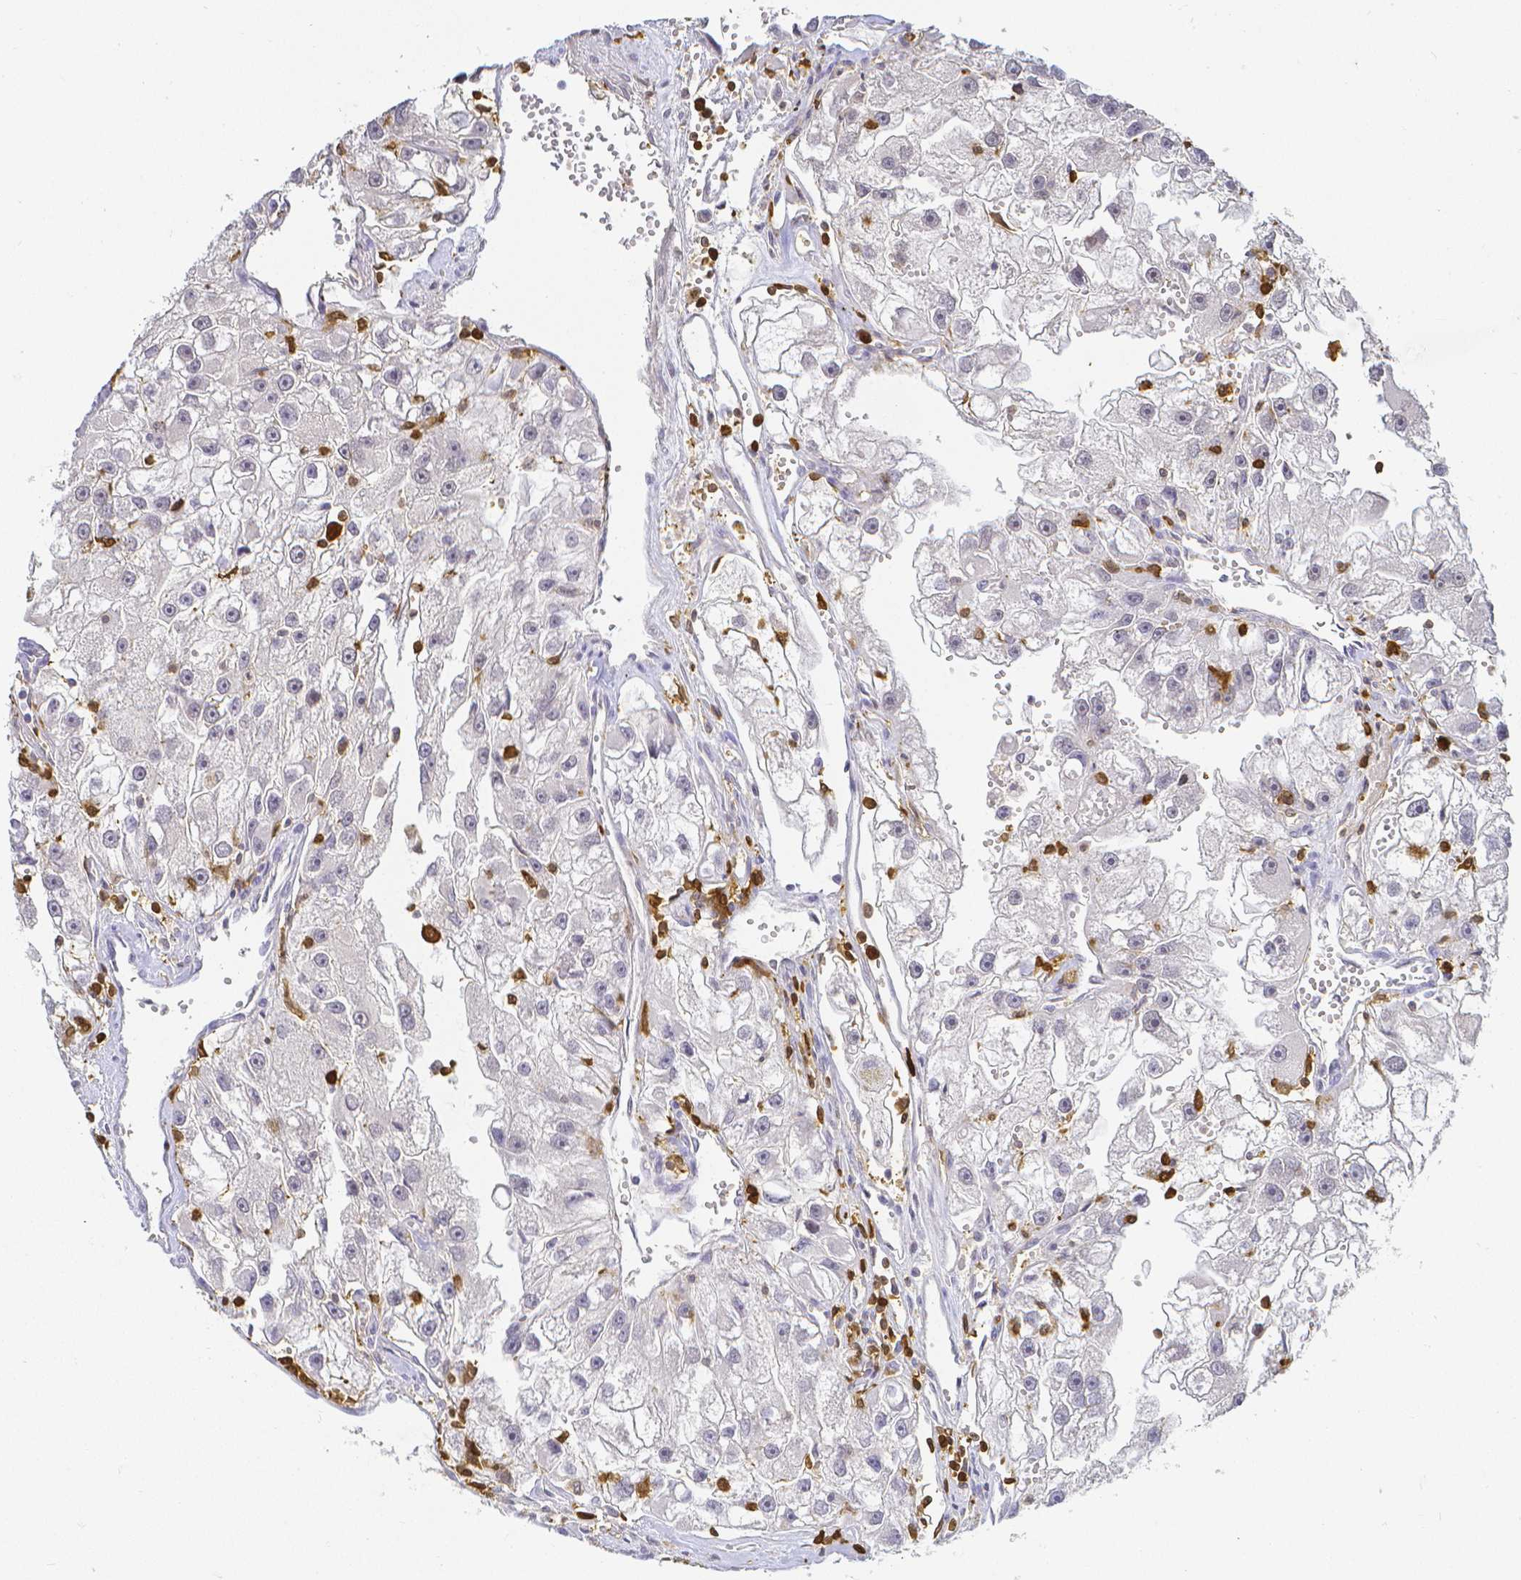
{"staining": {"intensity": "negative", "quantity": "none", "location": "none"}, "tissue": "renal cancer", "cell_type": "Tumor cells", "image_type": "cancer", "snomed": [{"axis": "morphology", "description": "Adenocarcinoma, NOS"}, {"axis": "topography", "description": "Kidney"}], "caption": "Adenocarcinoma (renal) was stained to show a protein in brown. There is no significant staining in tumor cells.", "gene": "COTL1", "patient": {"sex": "male", "age": 63}}